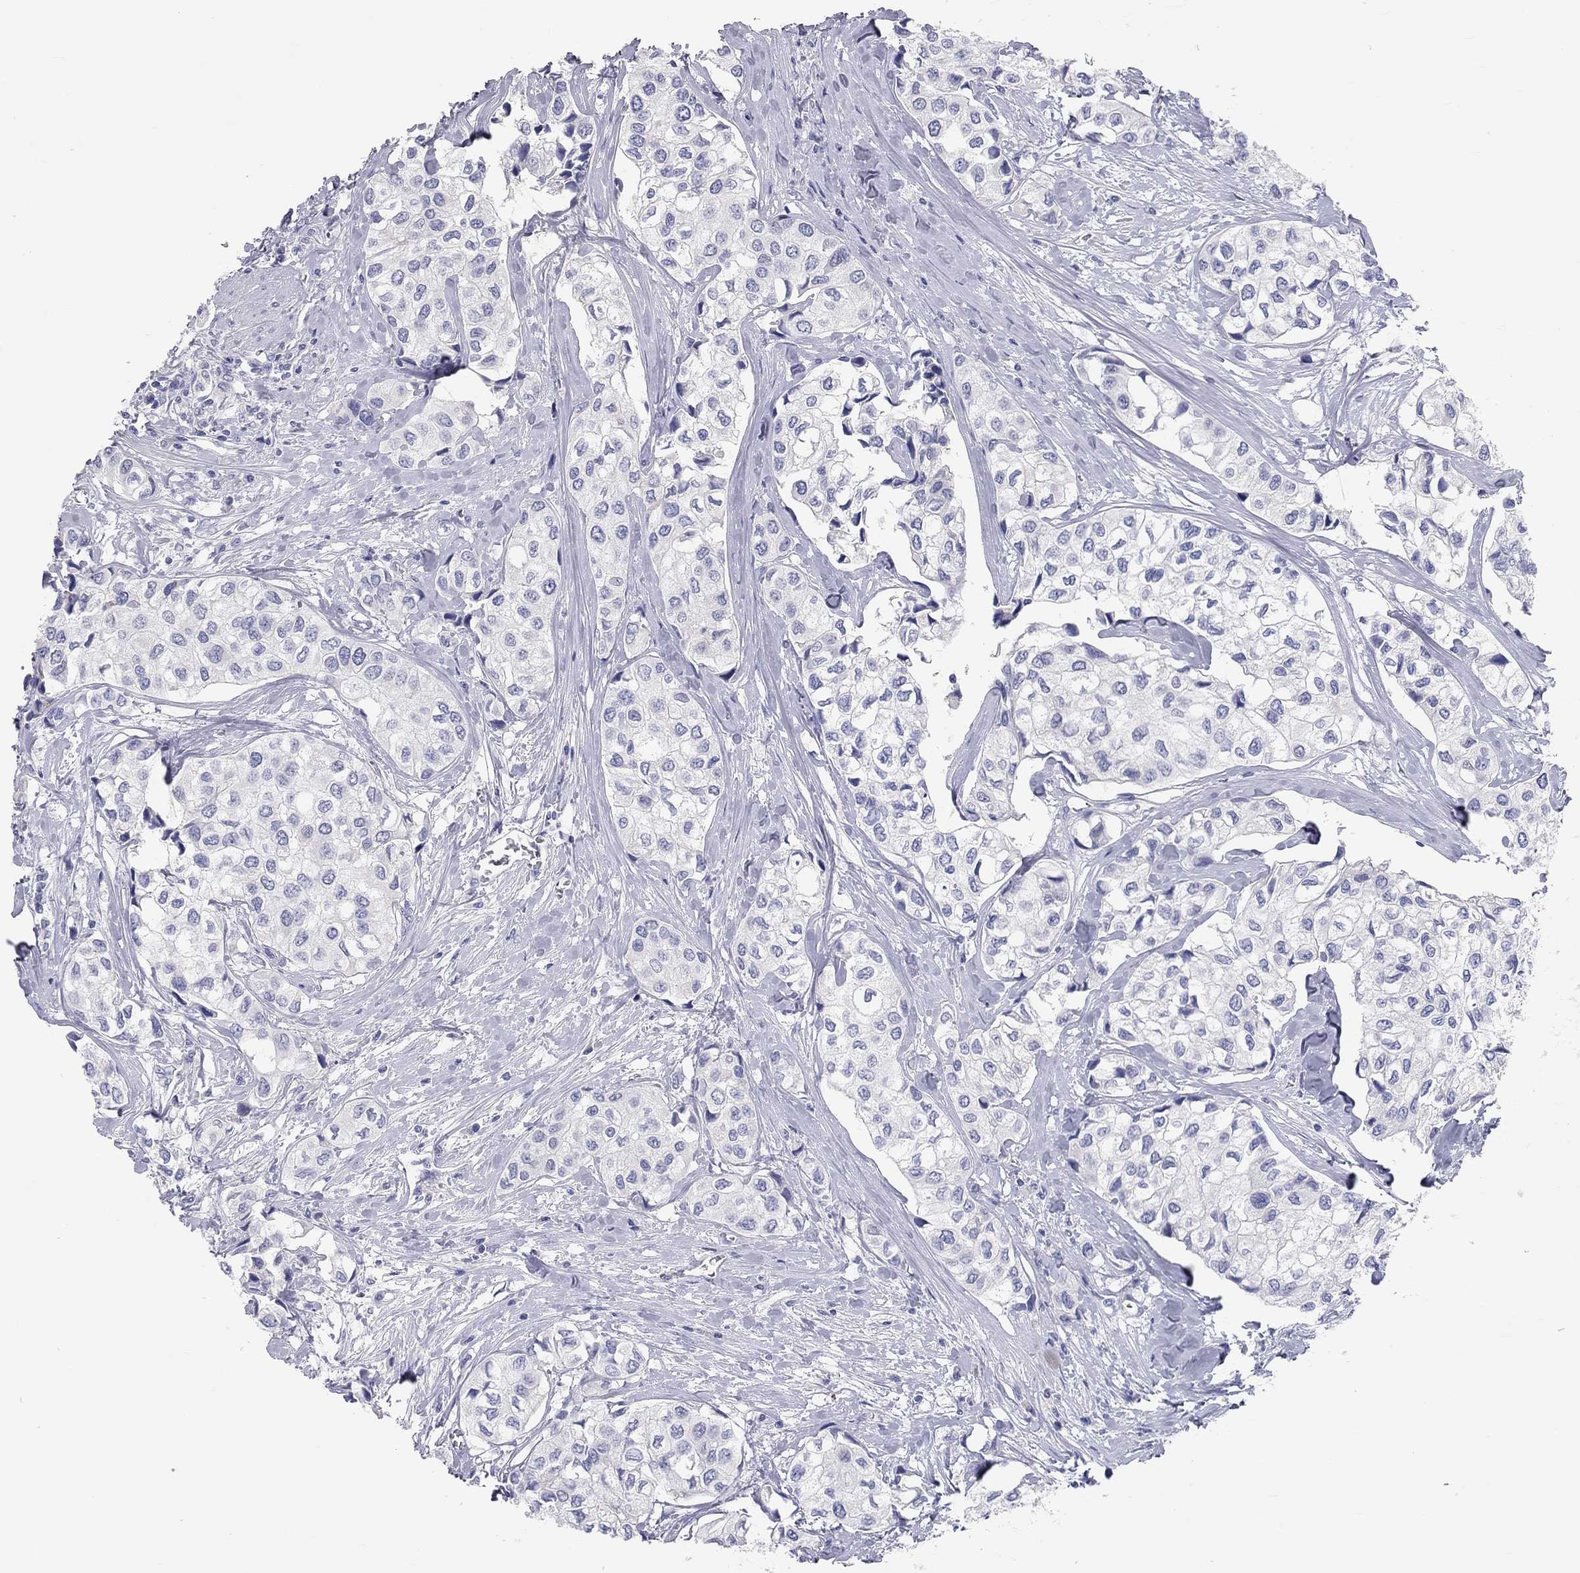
{"staining": {"intensity": "negative", "quantity": "none", "location": "none"}, "tissue": "urothelial cancer", "cell_type": "Tumor cells", "image_type": "cancer", "snomed": [{"axis": "morphology", "description": "Urothelial carcinoma, High grade"}, {"axis": "topography", "description": "Urinary bladder"}], "caption": "A micrograph of urothelial cancer stained for a protein demonstrates no brown staining in tumor cells.", "gene": "ST7L", "patient": {"sex": "male", "age": 73}}